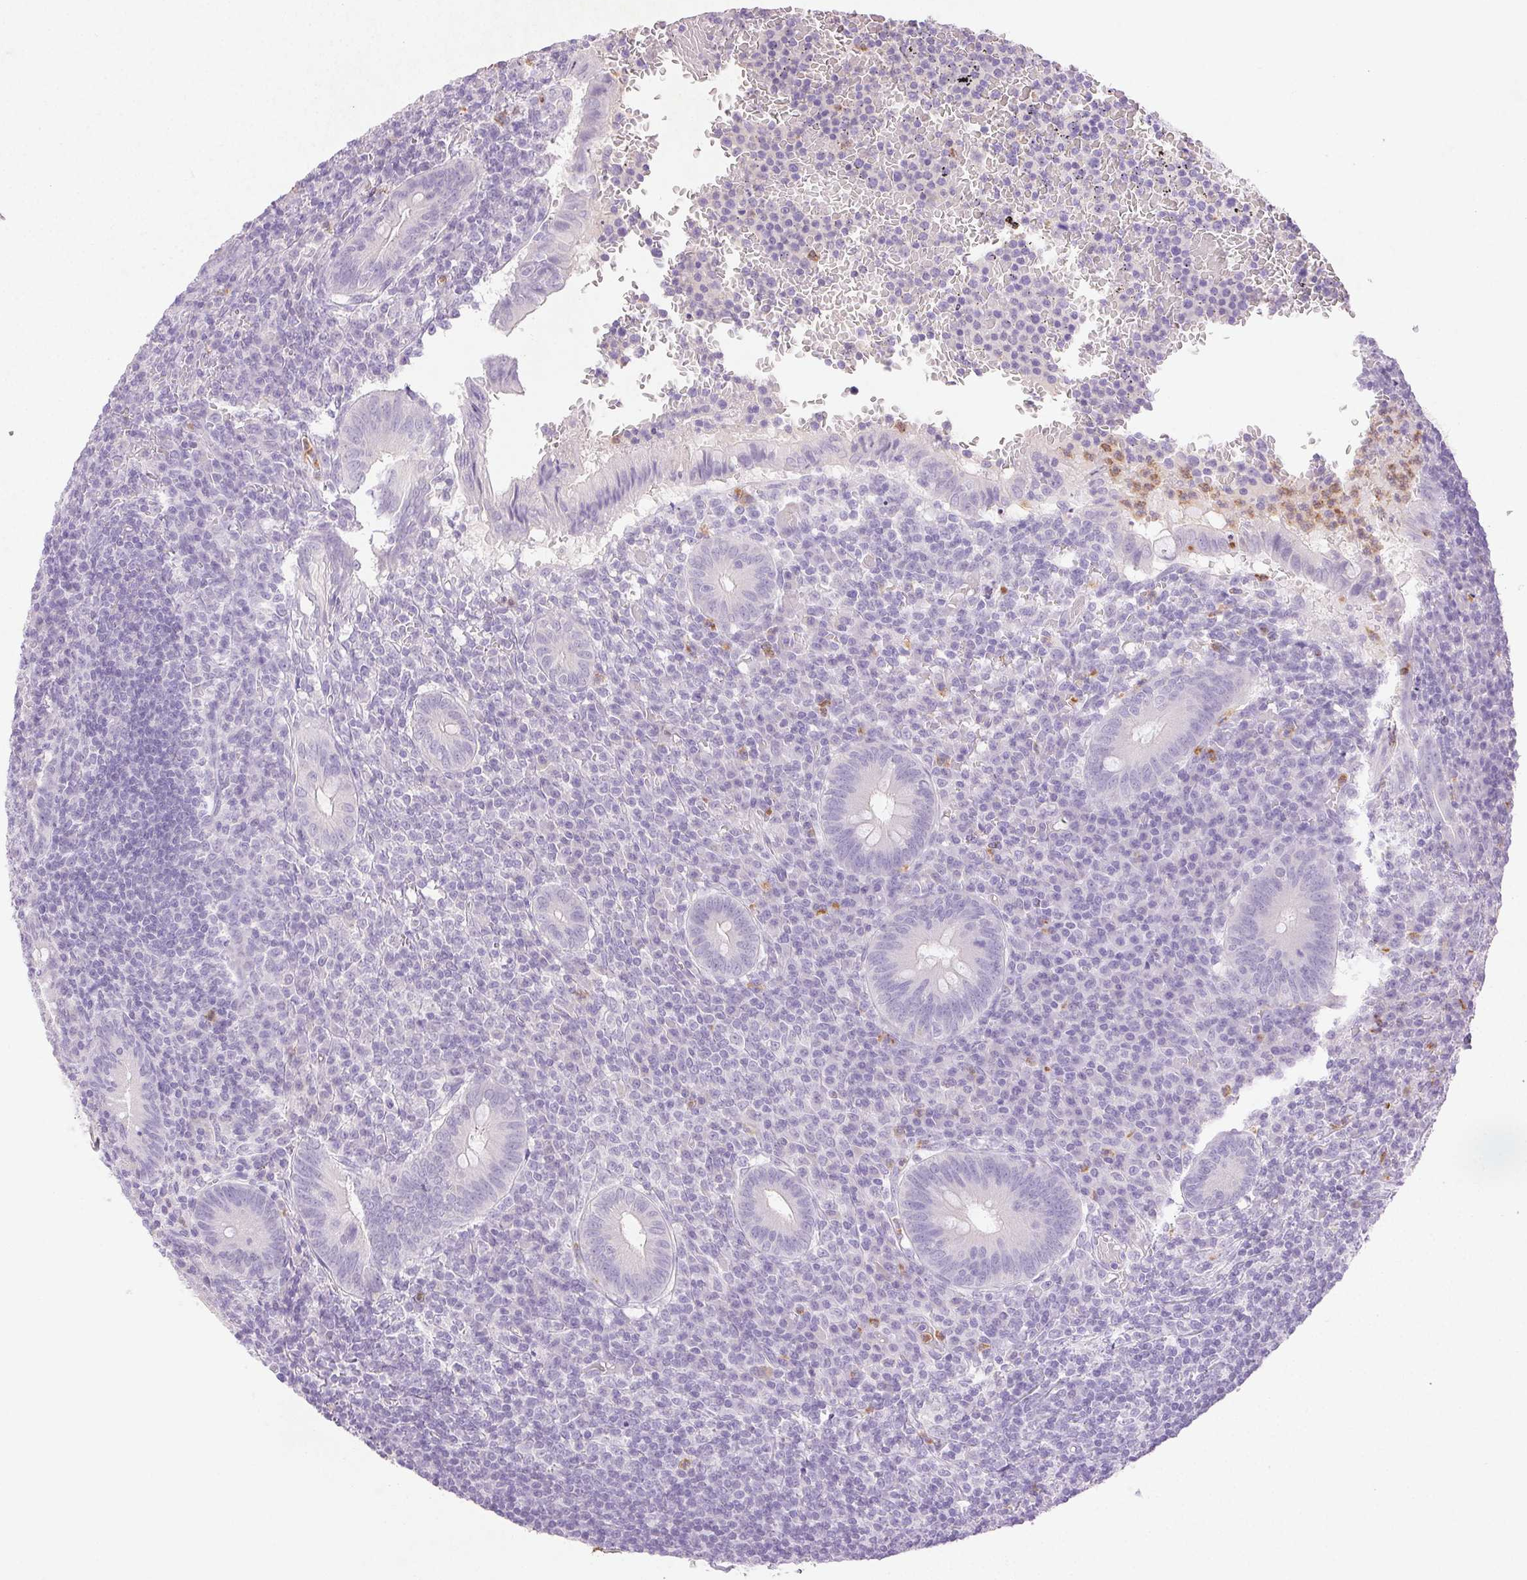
{"staining": {"intensity": "negative", "quantity": "none", "location": "none"}, "tissue": "appendix", "cell_type": "Glandular cells", "image_type": "normal", "snomed": [{"axis": "morphology", "description": "Normal tissue, NOS"}, {"axis": "topography", "description": "Appendix"}], "caption": "An image of human appendix is negative for staining in glandular cells. The staining is performed using DAB (3,3'-diaminobenzidine) brown chromogen with nuclei counter-stained in using hematoxylin.", "gene": "EMX2", "patient": {"sex": "male", "age": 18}}